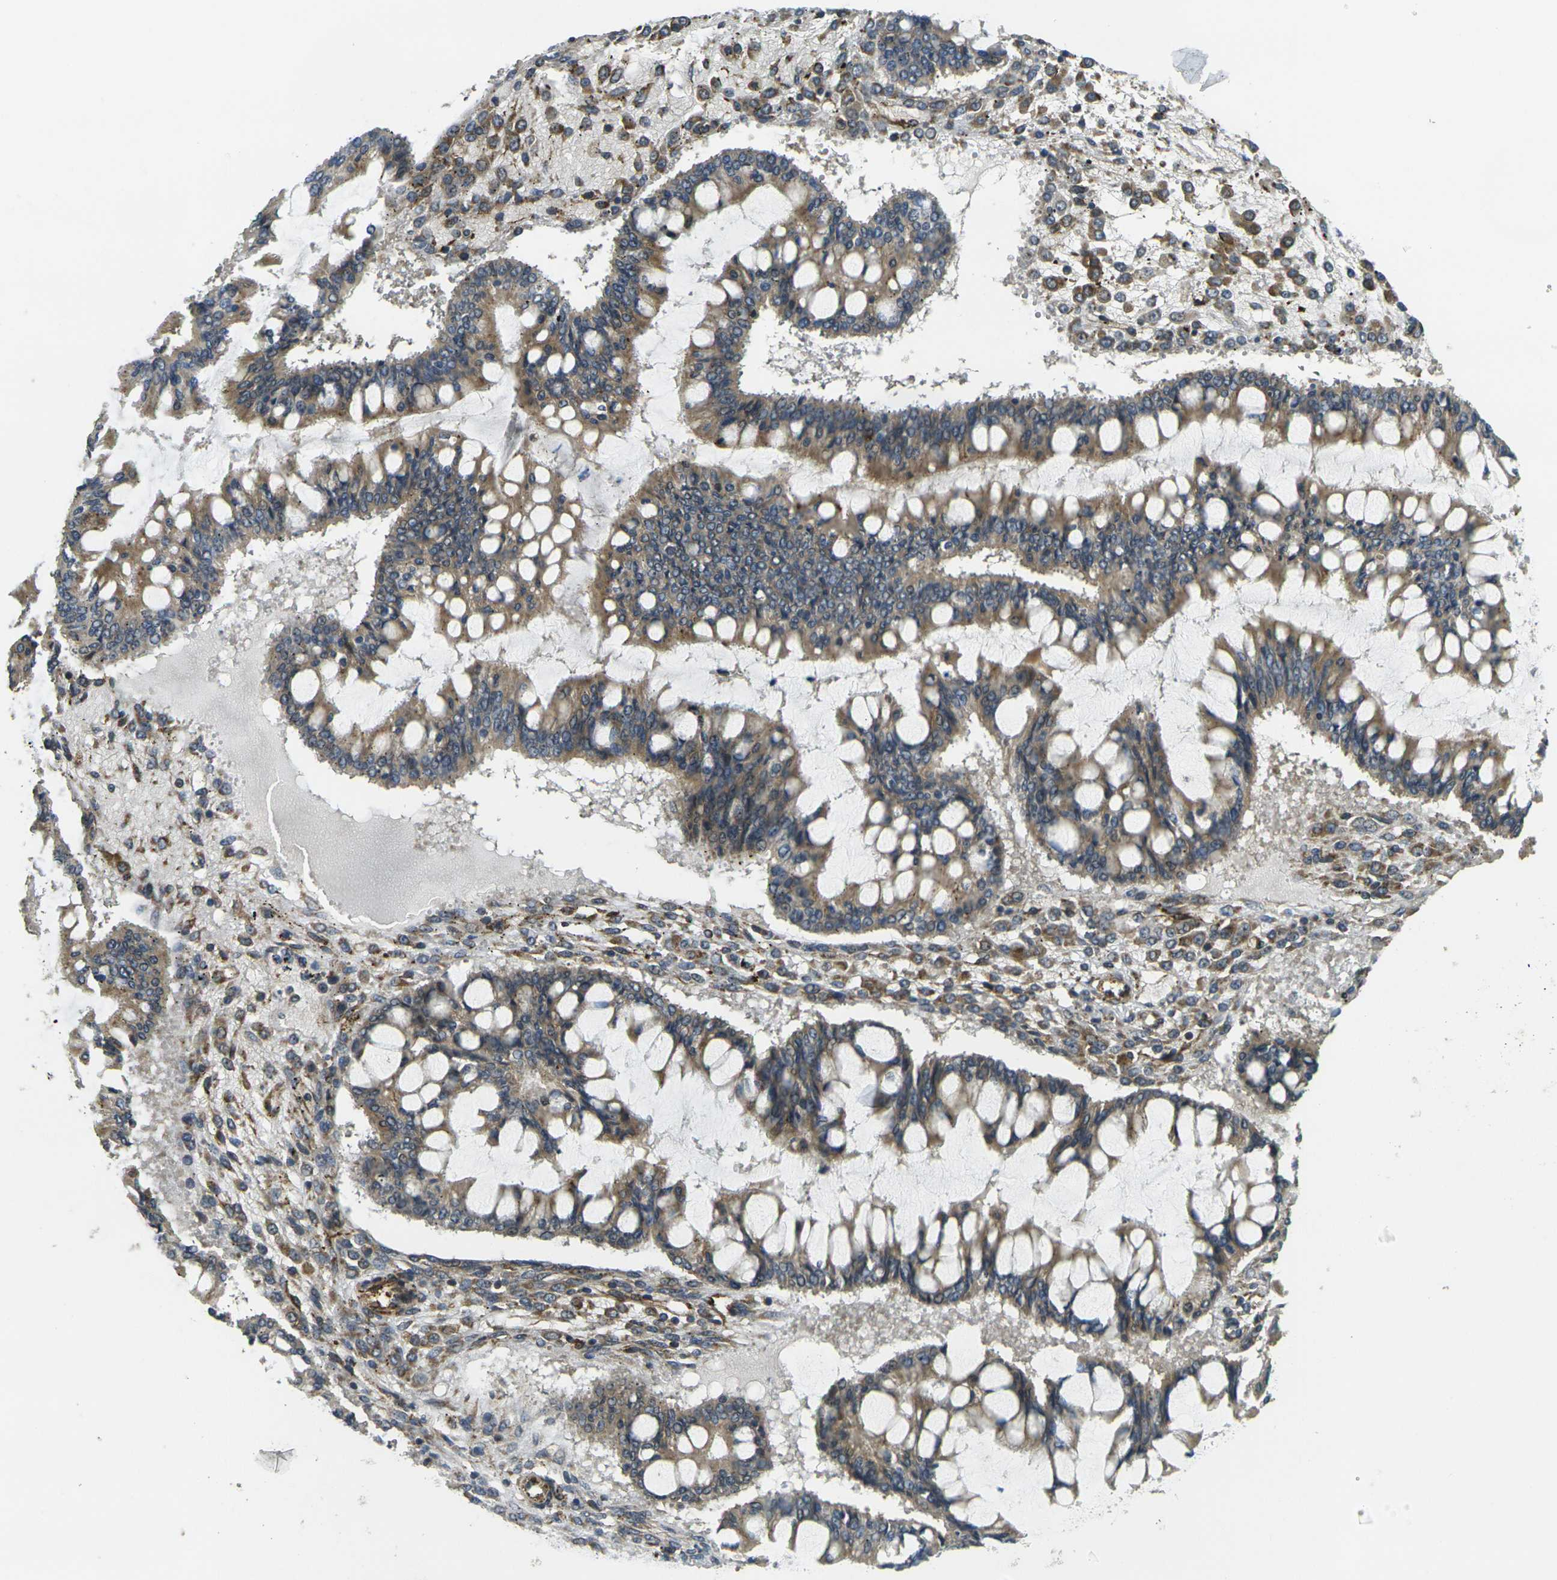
{"staining": {"intensity": "moderate", "quantity": ">75%", "location": "cytoplasmic/membranous"}, "tissue": "ovarian cancer", "cell_type": "Tumor cells", "image_type": "cancer", "snomed": [{"axis": "morphology", "description": "Cystadenocarcinoma, mucinous, NOS"}, {"axis": "topography", "description": "Ovary"}], "caption": "About >75% of tumor cells in human ovarian cancer display moderate cytoplasmic/membranous protein positivity as visualized by brown immunohistochemical staining.", "gene": "FUT11", "patient": {"sex": "female", "age": 73}}